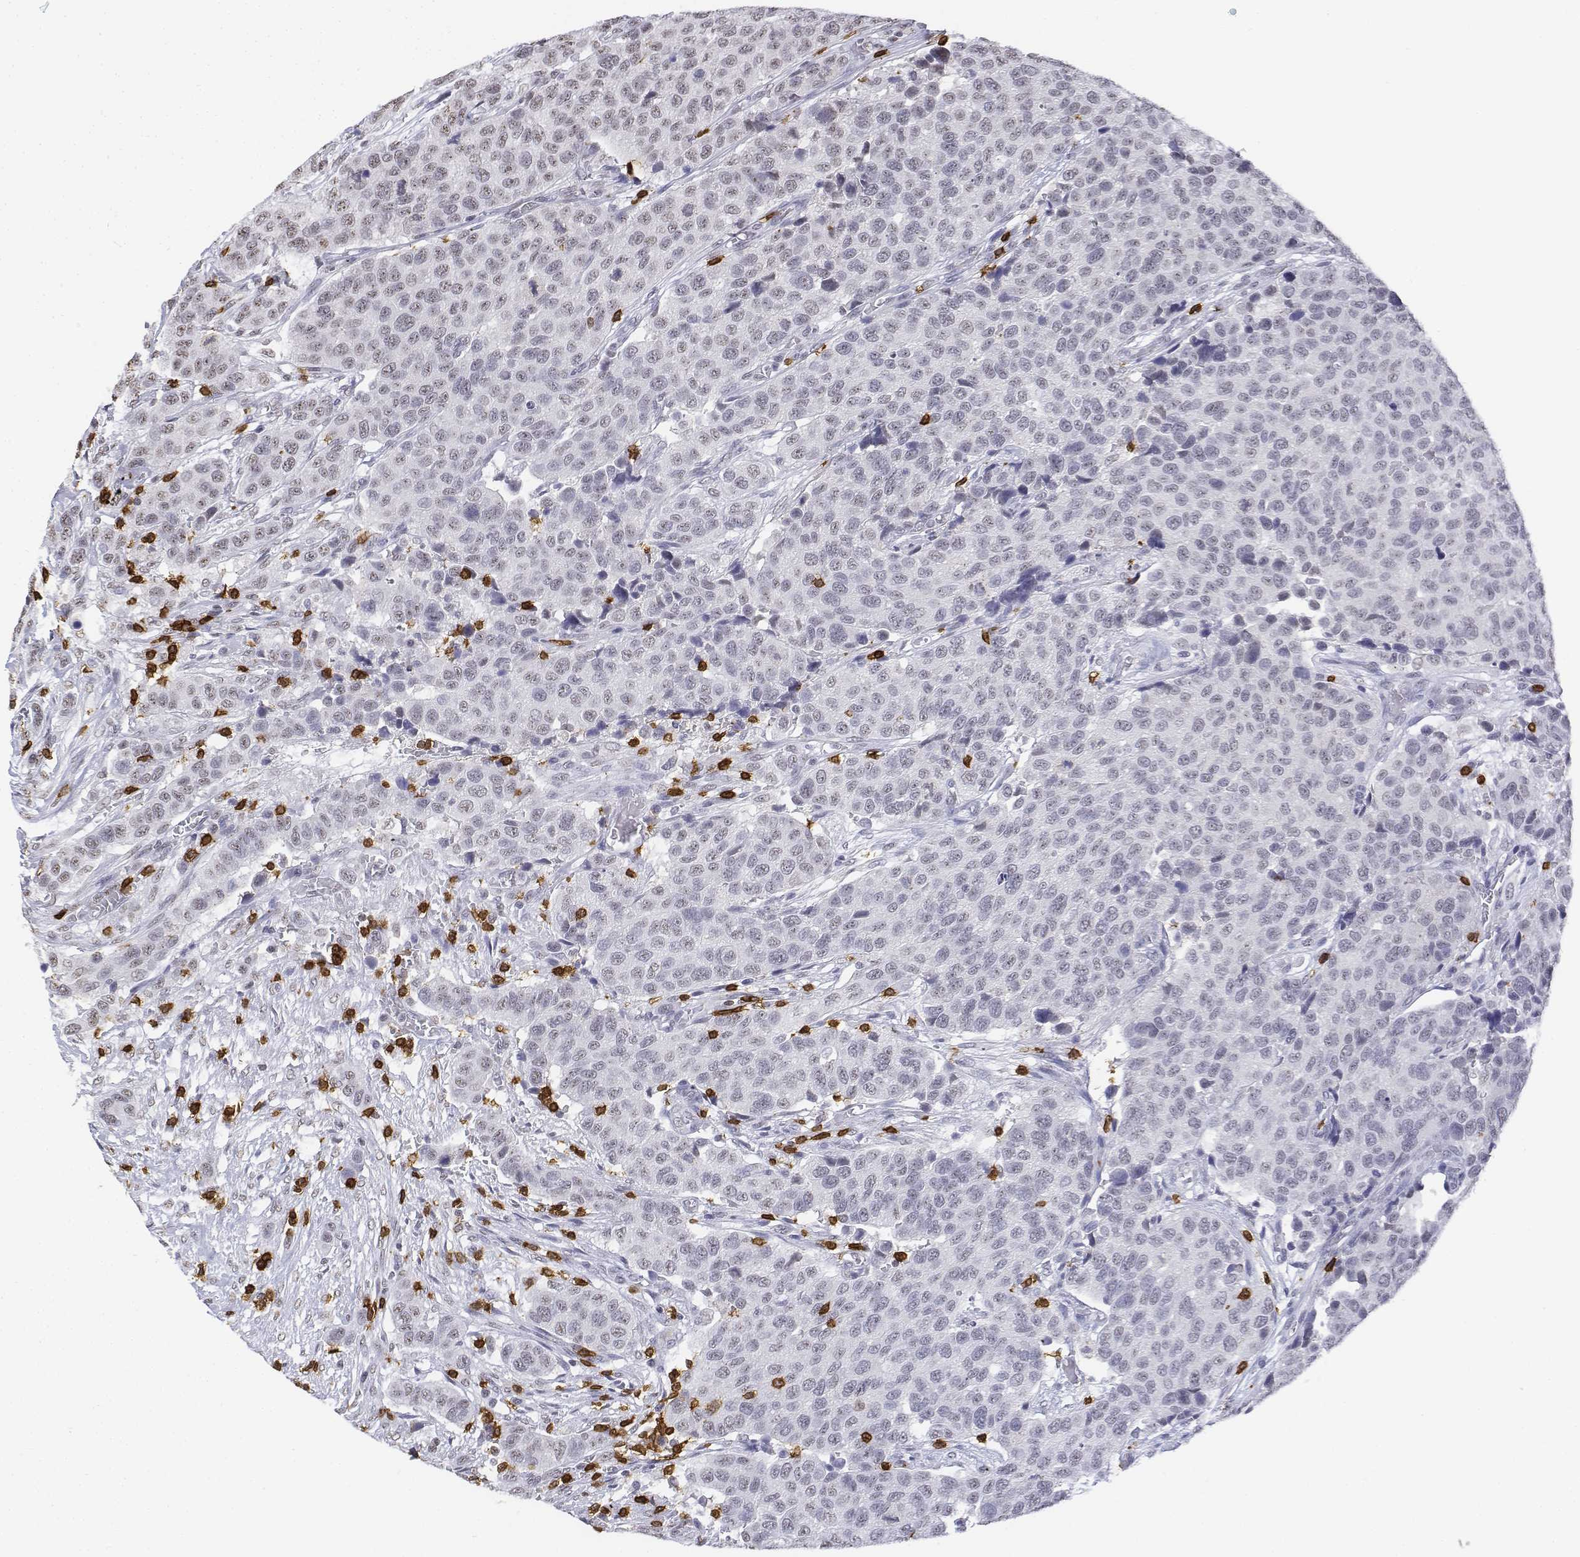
{"staining": {"intensity": "negative", "quantity": "none", "location": "none"}, "tissue": "urothelial cancer", "cell_type": "Tumor cells", "image_type": "cancer", "snomed": [{"axis": "morphology", "description": "Urothelial carcinoma, High grade"}, {"axis": "topography", "description": "Urinary bladder"}], "caption": "The photomicrograph exhibits no staining of tumor cells in urothelial carcinoma (high-grade). (Stains: DAB immunohistochemistry (IHC) with hematoxylin counter stain, Microscopy: brightfield microscopy at high magnification).", "gene": "CD3E", "patient": {"sex": "female", "age": 58}}